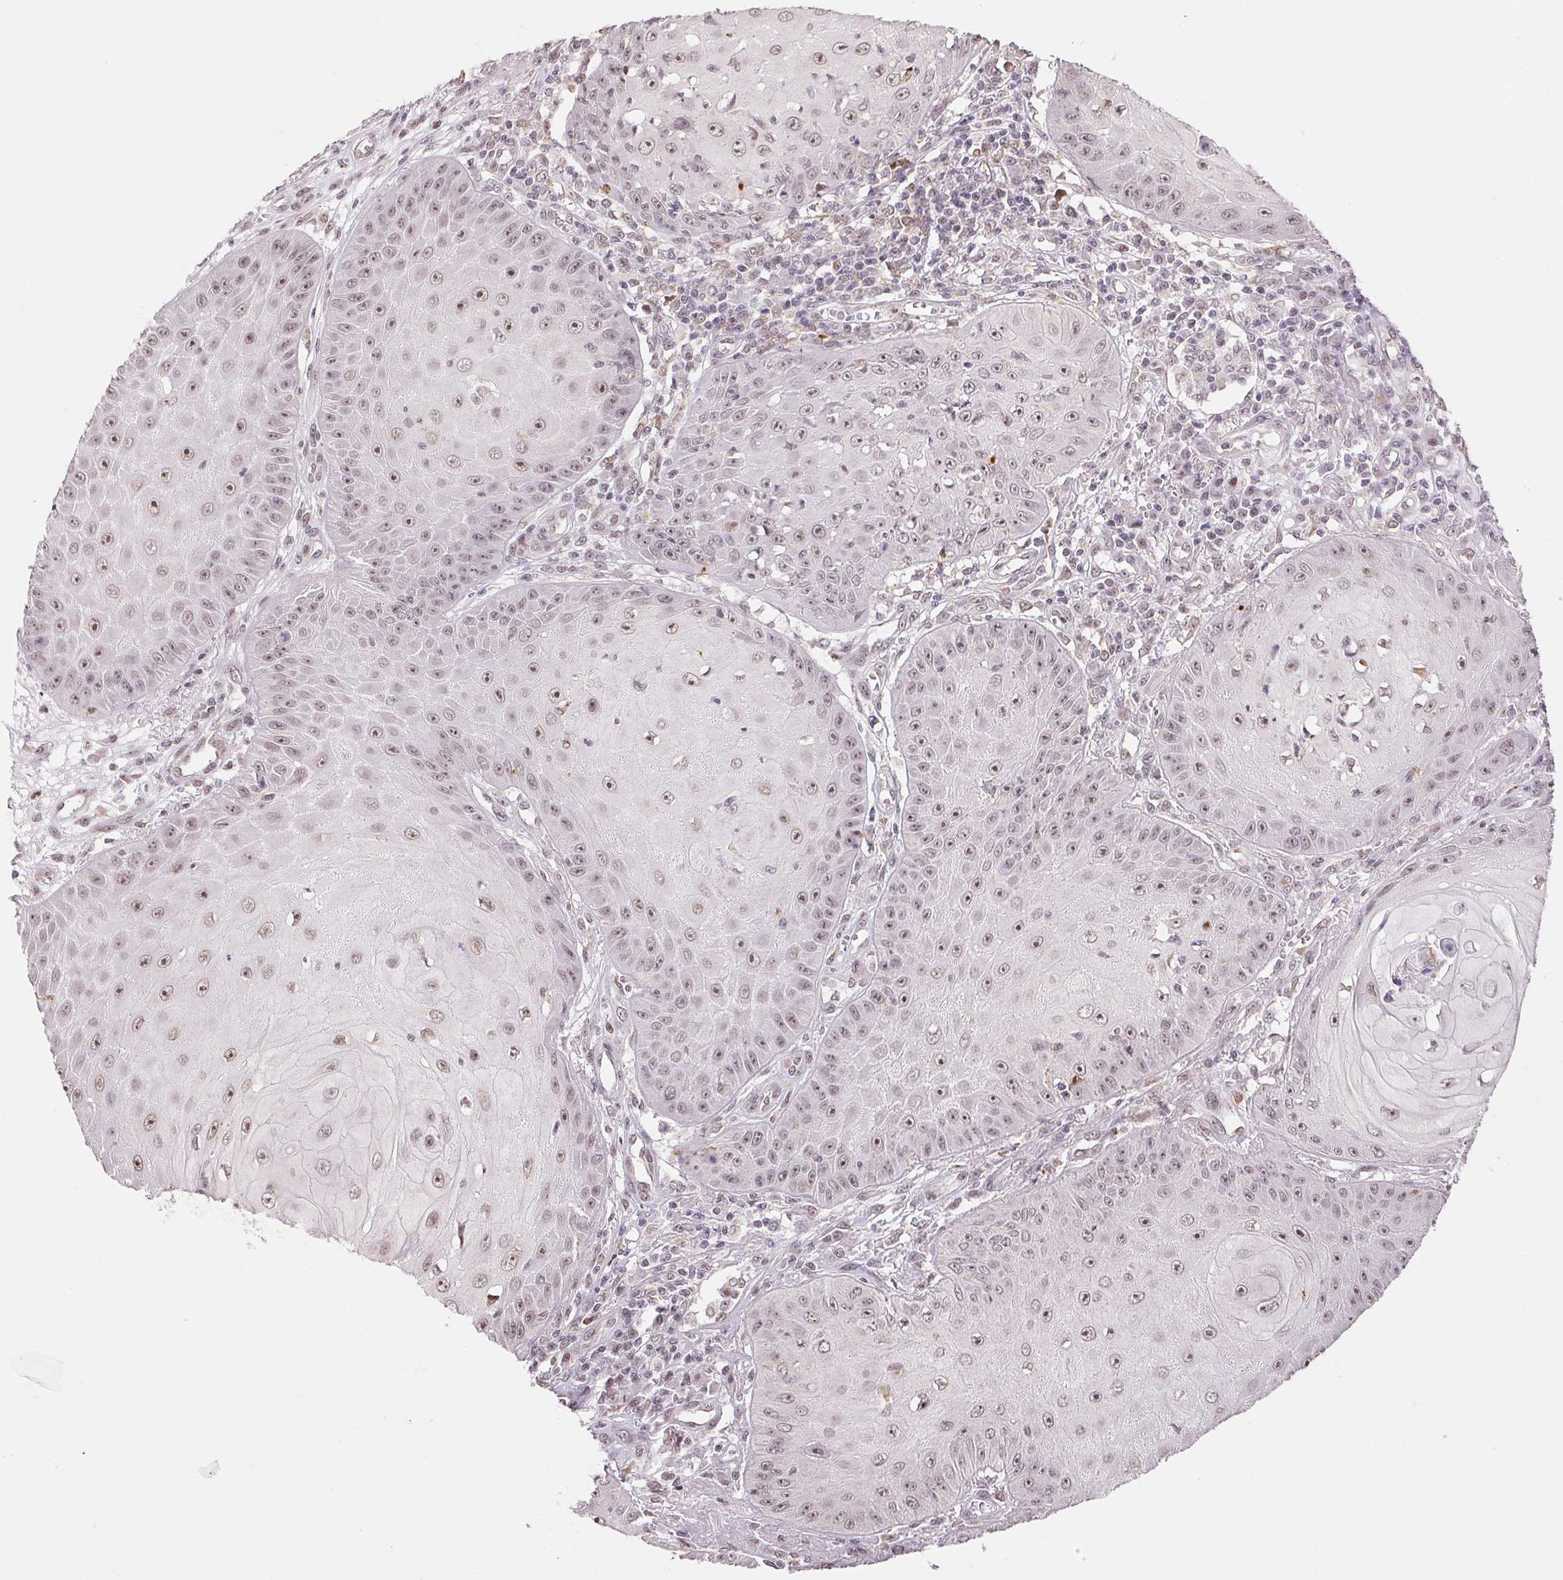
{"staining": {"intensity": "weak", "quantity": ">75%", "location": "nuclear"}, "tissue": "skin cancer", "cell_type": "Tumor cells", "image_type": "cancer", "snomed": [{"axis": "morphology", "description": "Squamous cell carcinoma, NOS"}, {"axis": "topography", "description": "Skin"}], "caption": "IHC histopathology image of human skin squamous cell carcinoma stained for a protein (brown), which shows low levels of weak nuclear expression in approximately >75% of tumor cells.", "gene": "GRHL3", "patient": {"sex": "male", "age": 70}}